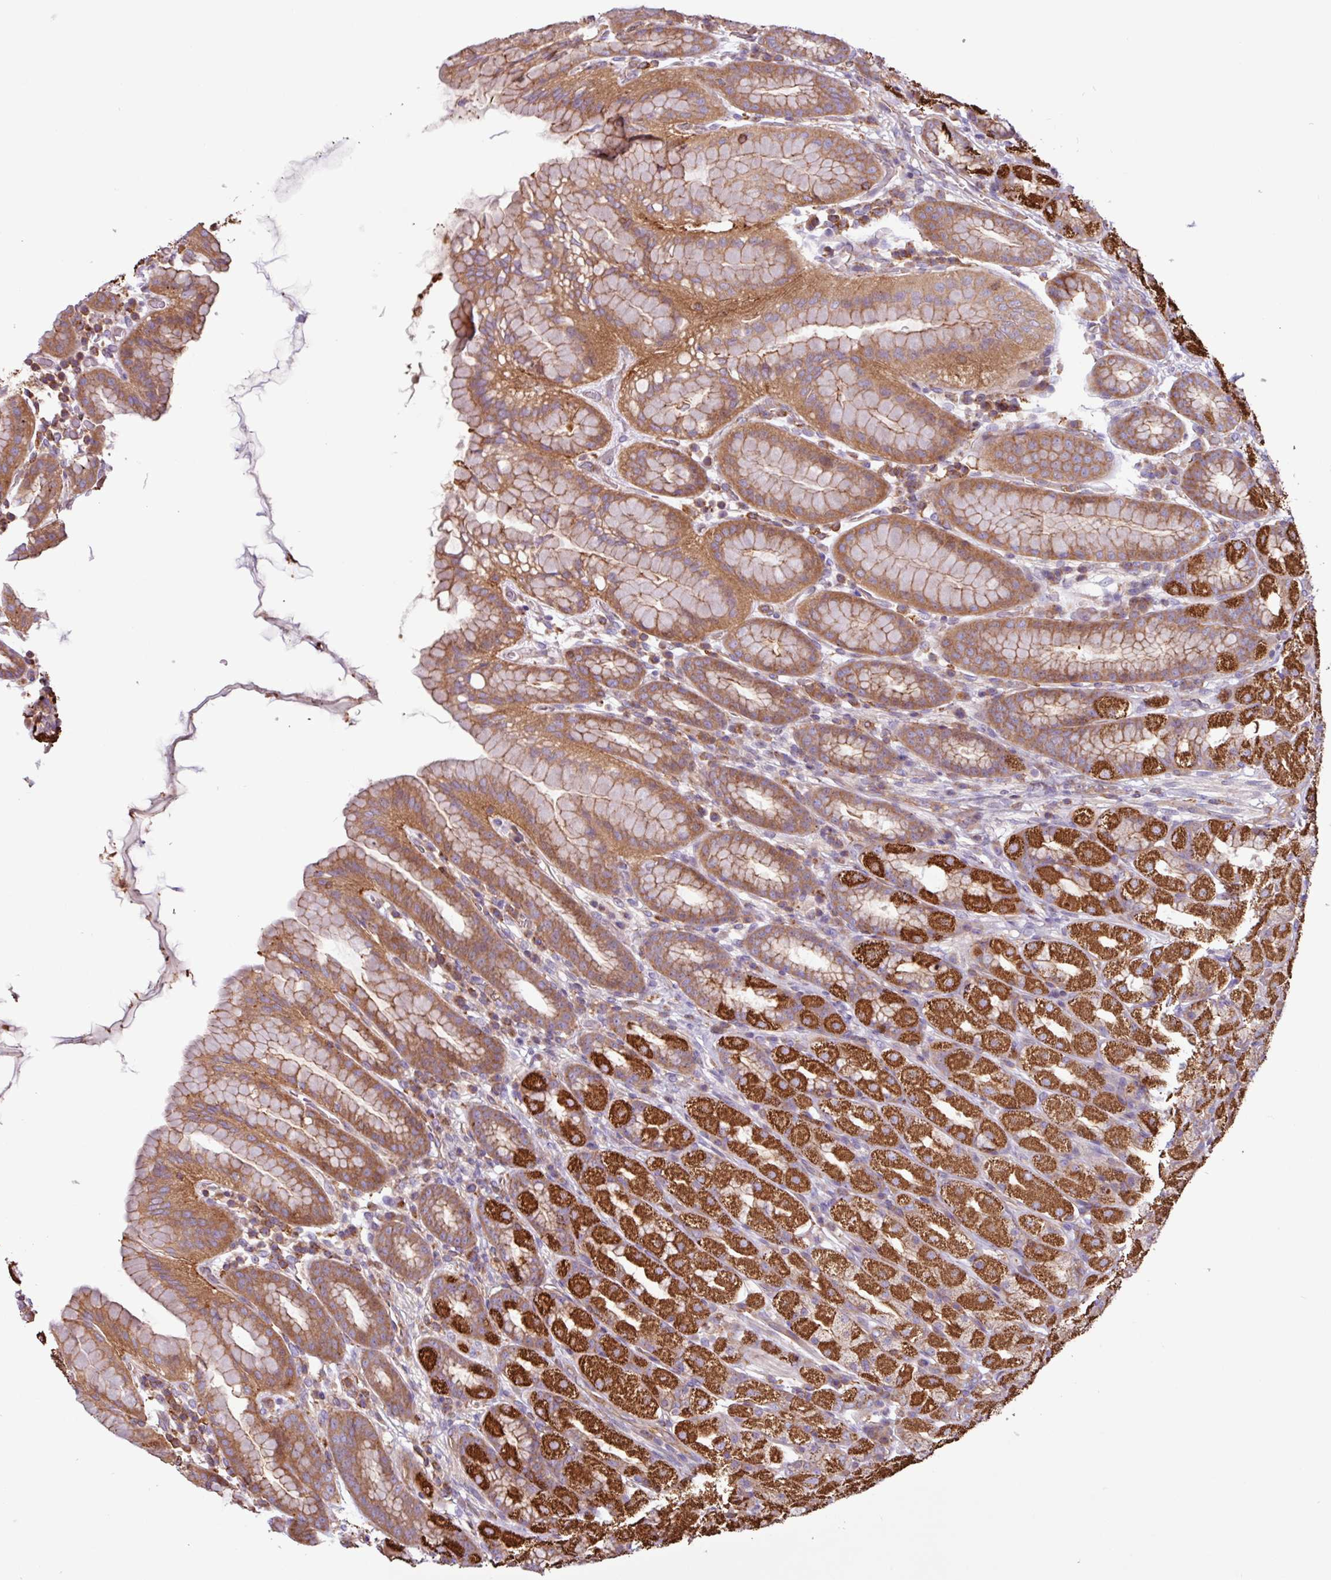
{"staining": {"intensity": "strong", "quantity": ">75%", "location": "cytoplasmic/membranous"}, "tissue": "stomach", "cell_type": "Glandular cells", "image_type": "normal", "snomed": [{"axis": "morphology", "description": "Normal tissue, NOS"}, {"axis": "topography", "description": "Stomach, upper"}, {"axis": "topography", "description": "Stomach"}], "caption": "This photomicrograph displays IHC staining of benign stomach, with high strong cytoplasmic/membranous staining in approximately >75% of glandular cells.", "gene": "ACTR3B", "patient": {"sex": "male", "age": 68}}